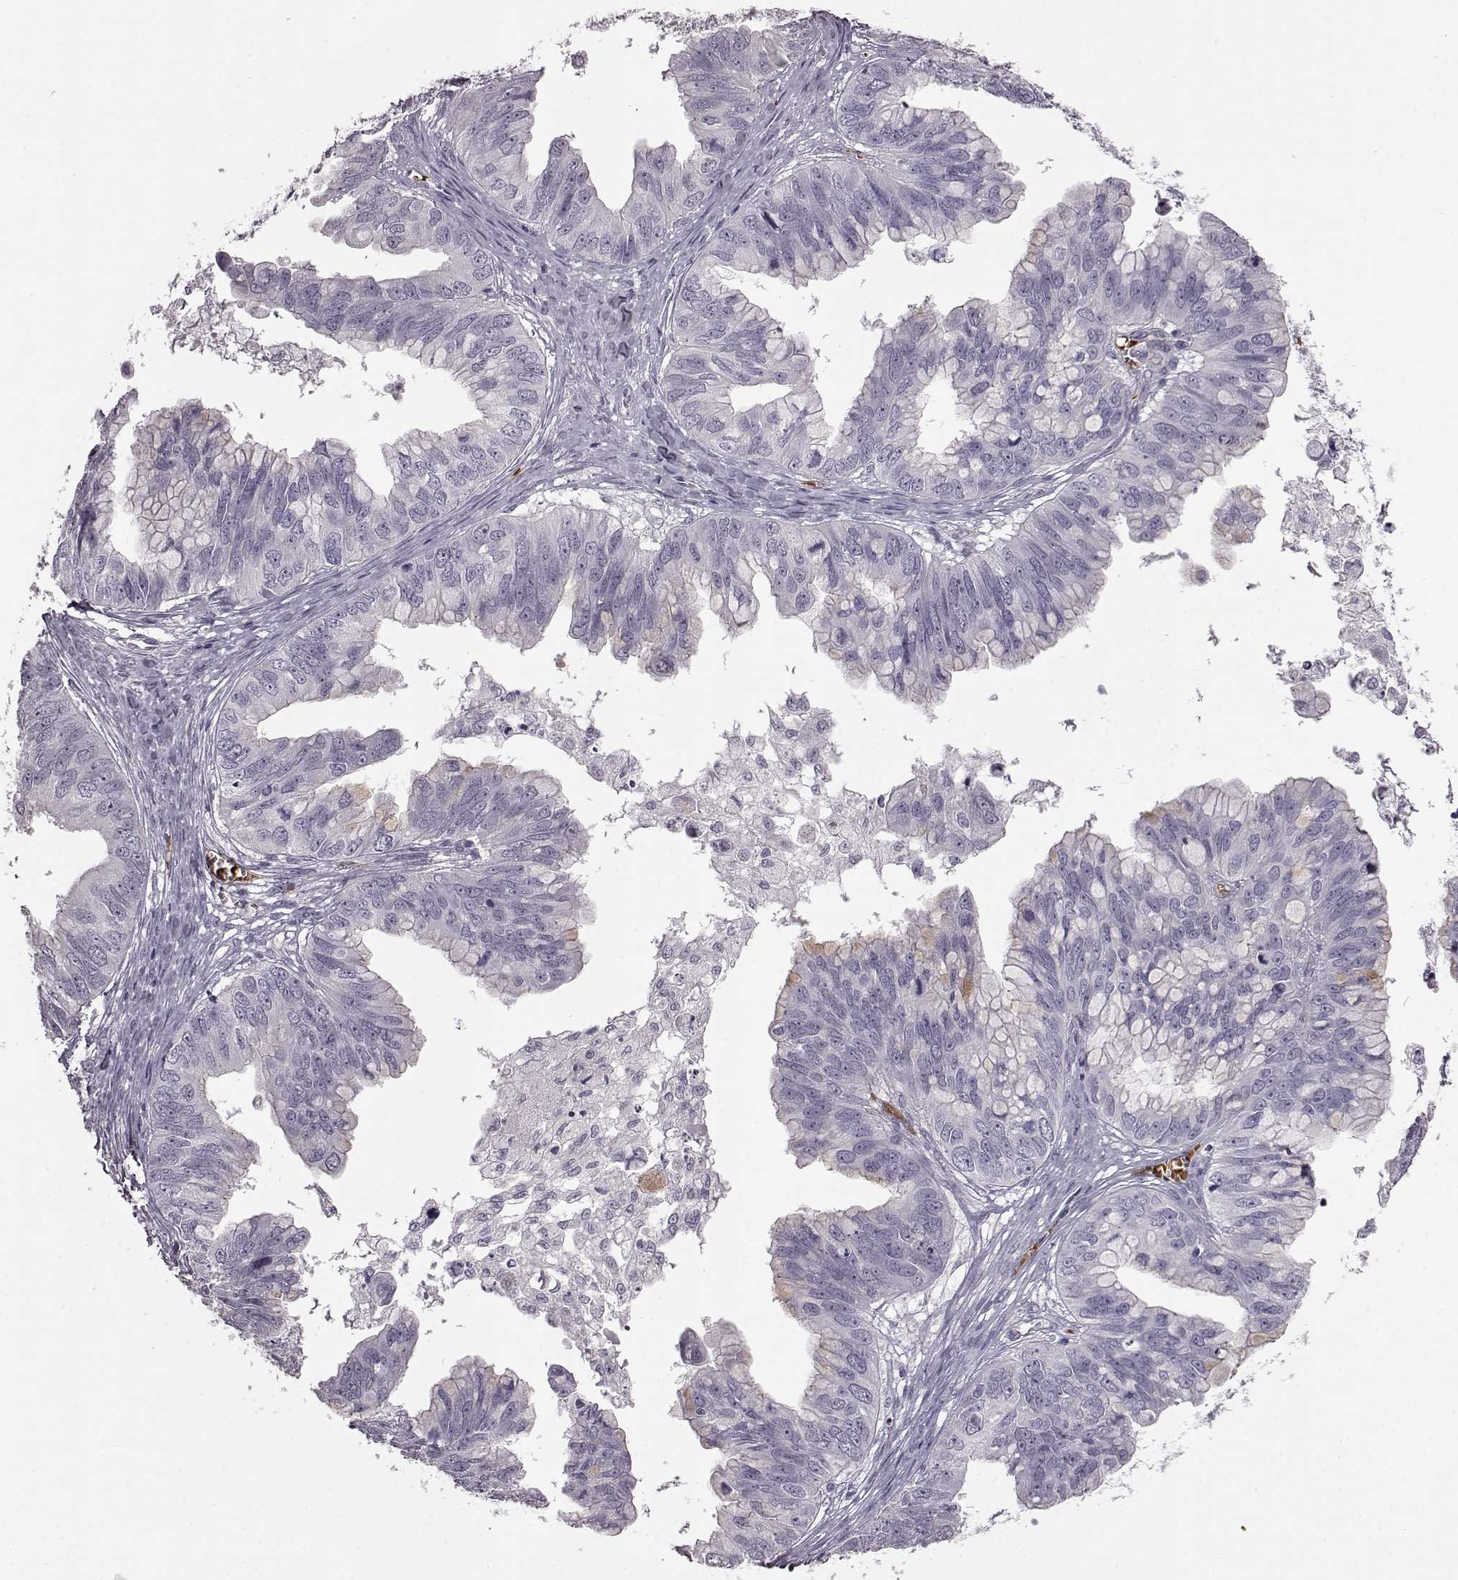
{"staining": {"intensity": "negative", "quantity": "none", "location": "none"}, "tissue": "ovarian cancer", "cell_type": "Tumor cells", "image_type": "cancer", "snomed": [{"axis": "morphology", "description": "Cystadenocarcinoma, mucinous, NOS"}, {"axis": "topography", "description": "Ovary"}], "caption": "Image shows no significant protein staining in tumor cells of ovarian mucinous cystadenocarcinoma. Nuclei are stained in blue.", "gene": "PROP1", "patient": {"sex": "female", "age": 76}}